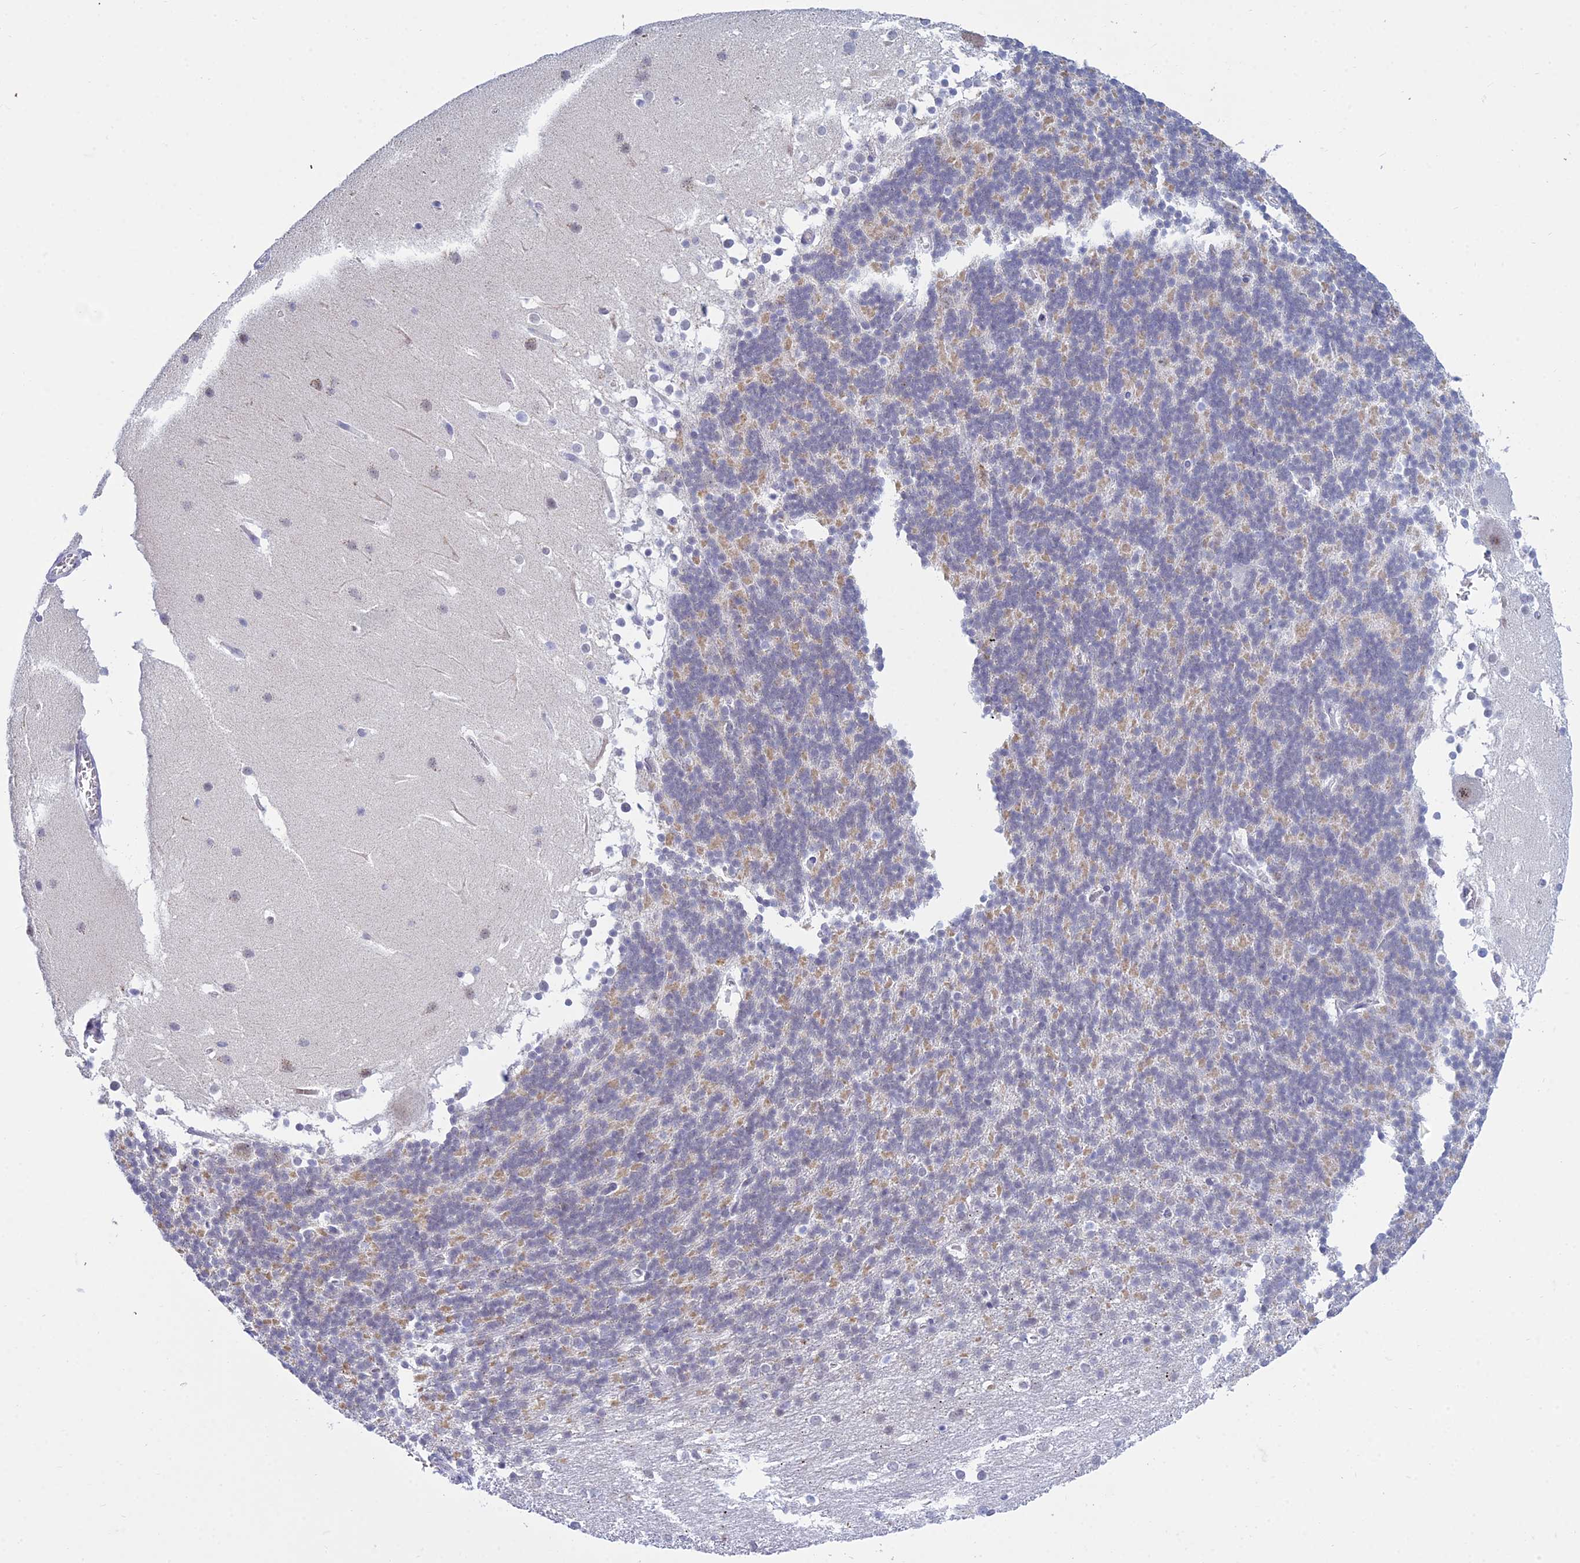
{"staining": {"intensity": "weak", "quantity": "25%-75%", "location": "cytoplasmic/membranous"}, "tissue": "cerebellum", "cell_type": "Cells in granular layer", "image_type": "normal", "snomed": [{"axis": "morphology", "description": "Normal tissue, NOS"}, {"axis": "topography", "description": "Cerebellum"}], "caption": "Immunohistochemical staining of benign cerebellum demonstrates weak cytoplasmic/membranous protein positivity in approximately 25%-75% of cells in granular layer.", "gene": "KLF14", "patient": {"sex": "female", "age": 19}}